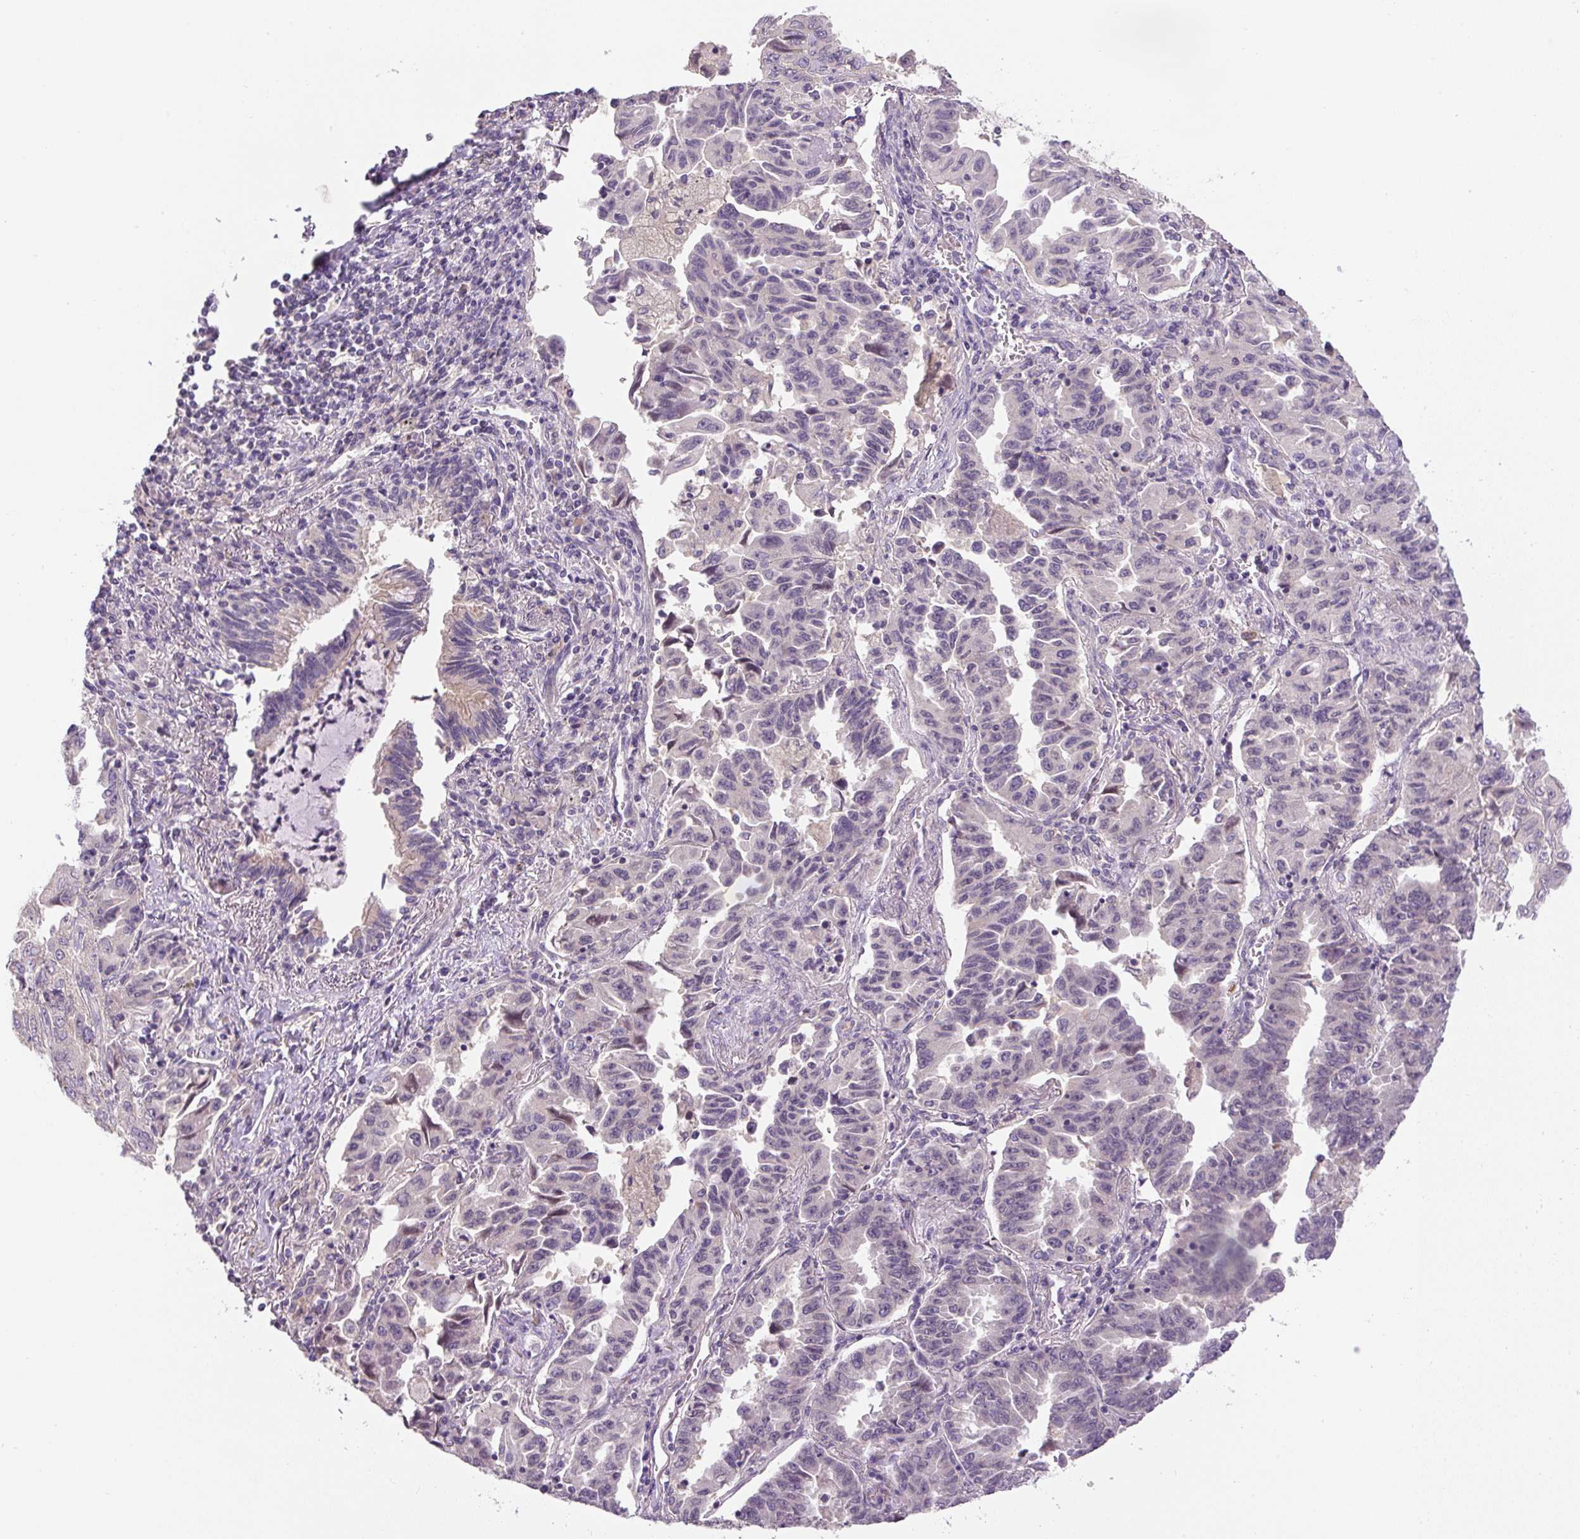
{"staining": {"intensity": "negative", "quantity": "none", "location": "none"}, "tissue": "lung cancer", "cell_type": "Tumor cells", "image_type": "cancer", "snomed": [{"axis": "morphology", "description": "Adenocarcinoma, NOS"}, {"axis": "topography", "description": "Lung"}], "caption": "A micrograph of adenocarcinoma (lung) stained for a protein displays no brown staining in tumor cells.", "gene": "UBL3", "patient": {"sex": "female", "age": 51}}